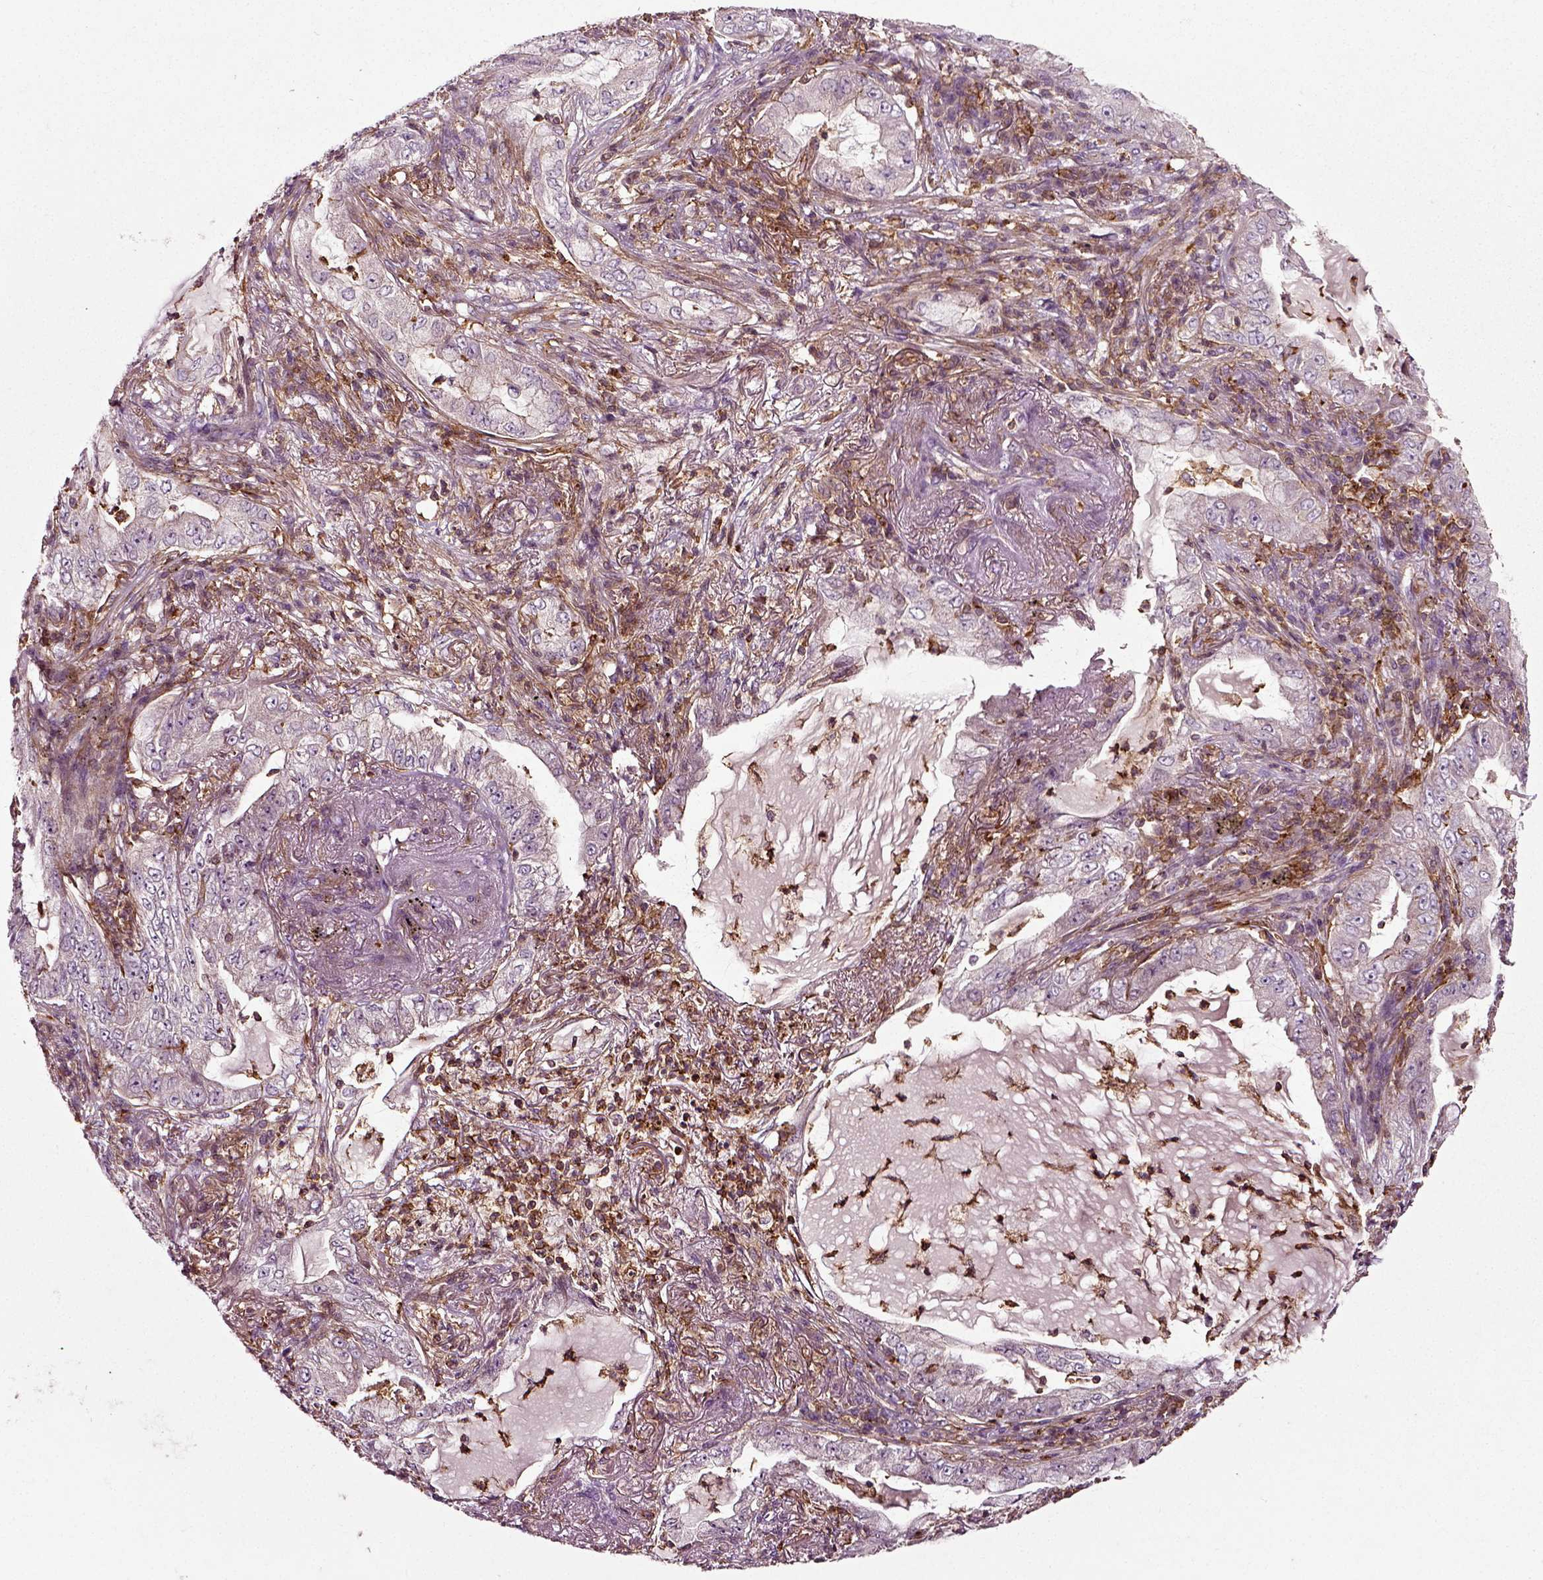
{"staining": {"intensity": "negative", "quantity": "none", "location": "none"}, "tissue": "lung cancer", "cell_type": "Tumor cells", "image_type": "cancer", "snomed": [{"axis": "morphology", "description": "Adenocarcinoma, NOS"}, {"axis": "topography", "description": "Lung"}], "caption": "Immunohistochemistry (IHC) histopathology image of neoplastic tissue: human adenocarcinoma (lung) stained with DAB displays no significant protein expression in tumor cells. (DAB immunohistochemistry visualized using brightfield microscopy, high magnification).", "gene": "RHOF", "patient": {"sex": "female", "age": 73}}